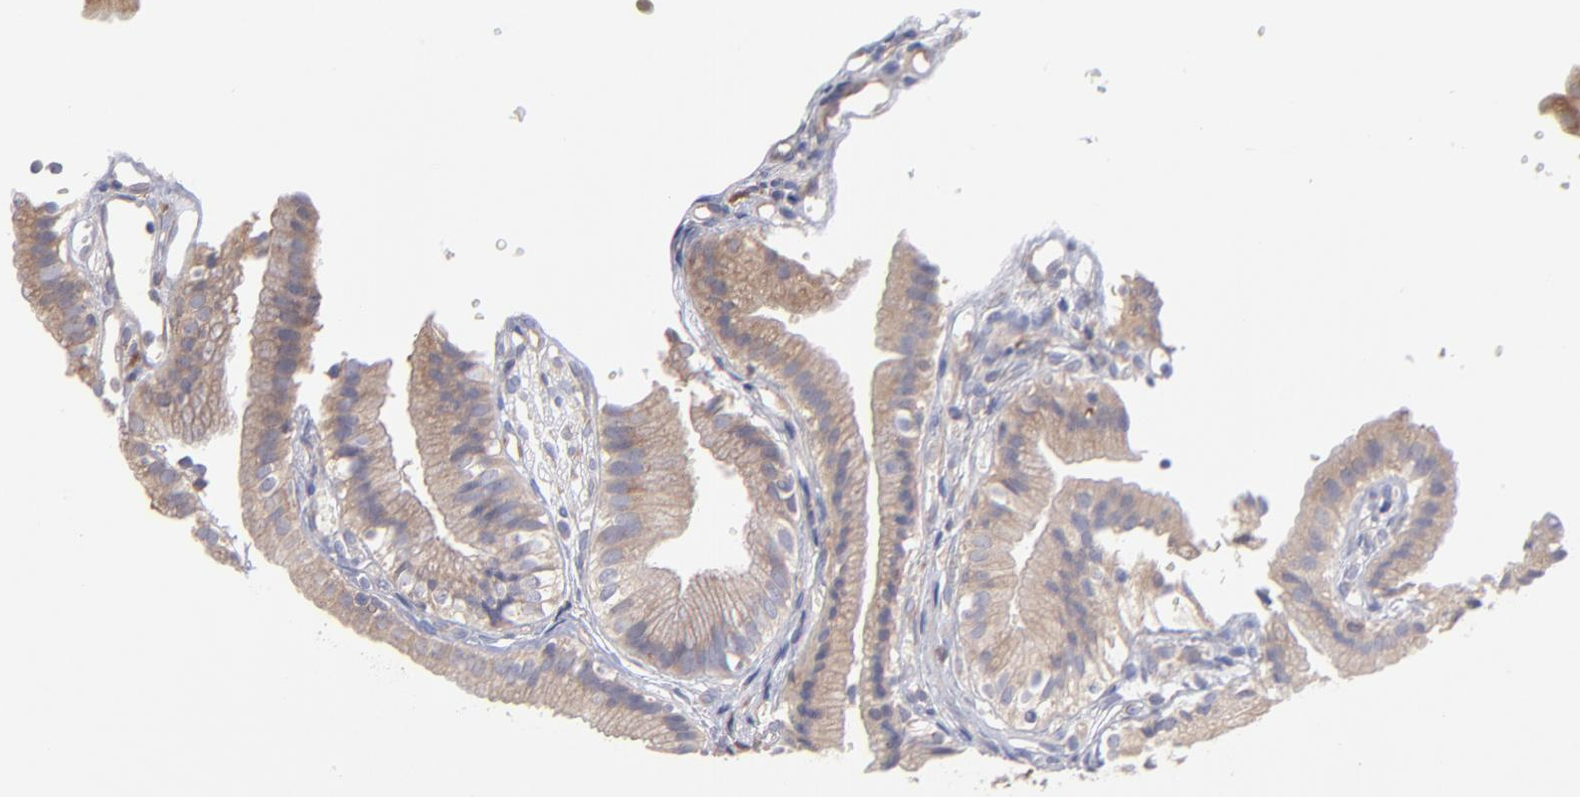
{"staining": {"intensity": "weak", "quantity": ">75%", "location": "cytoplasmic/membranous"}, "tissue": "gallbladder", "cell_type": "Glandular cells", "image_type": "normal", "snomed": [{"axis": "morphology", "description": "Normal tissue, NOS"}, {"axis": "topography", "description": "Gallbladder"}], "caption": "Glandular cells reveal low levels of weak cytoplasmic/membranous positivity in about >75% of cells in benign gallbladder.", "gene": "RPLP0", "patient": {"sex": "male", "age": 65}}